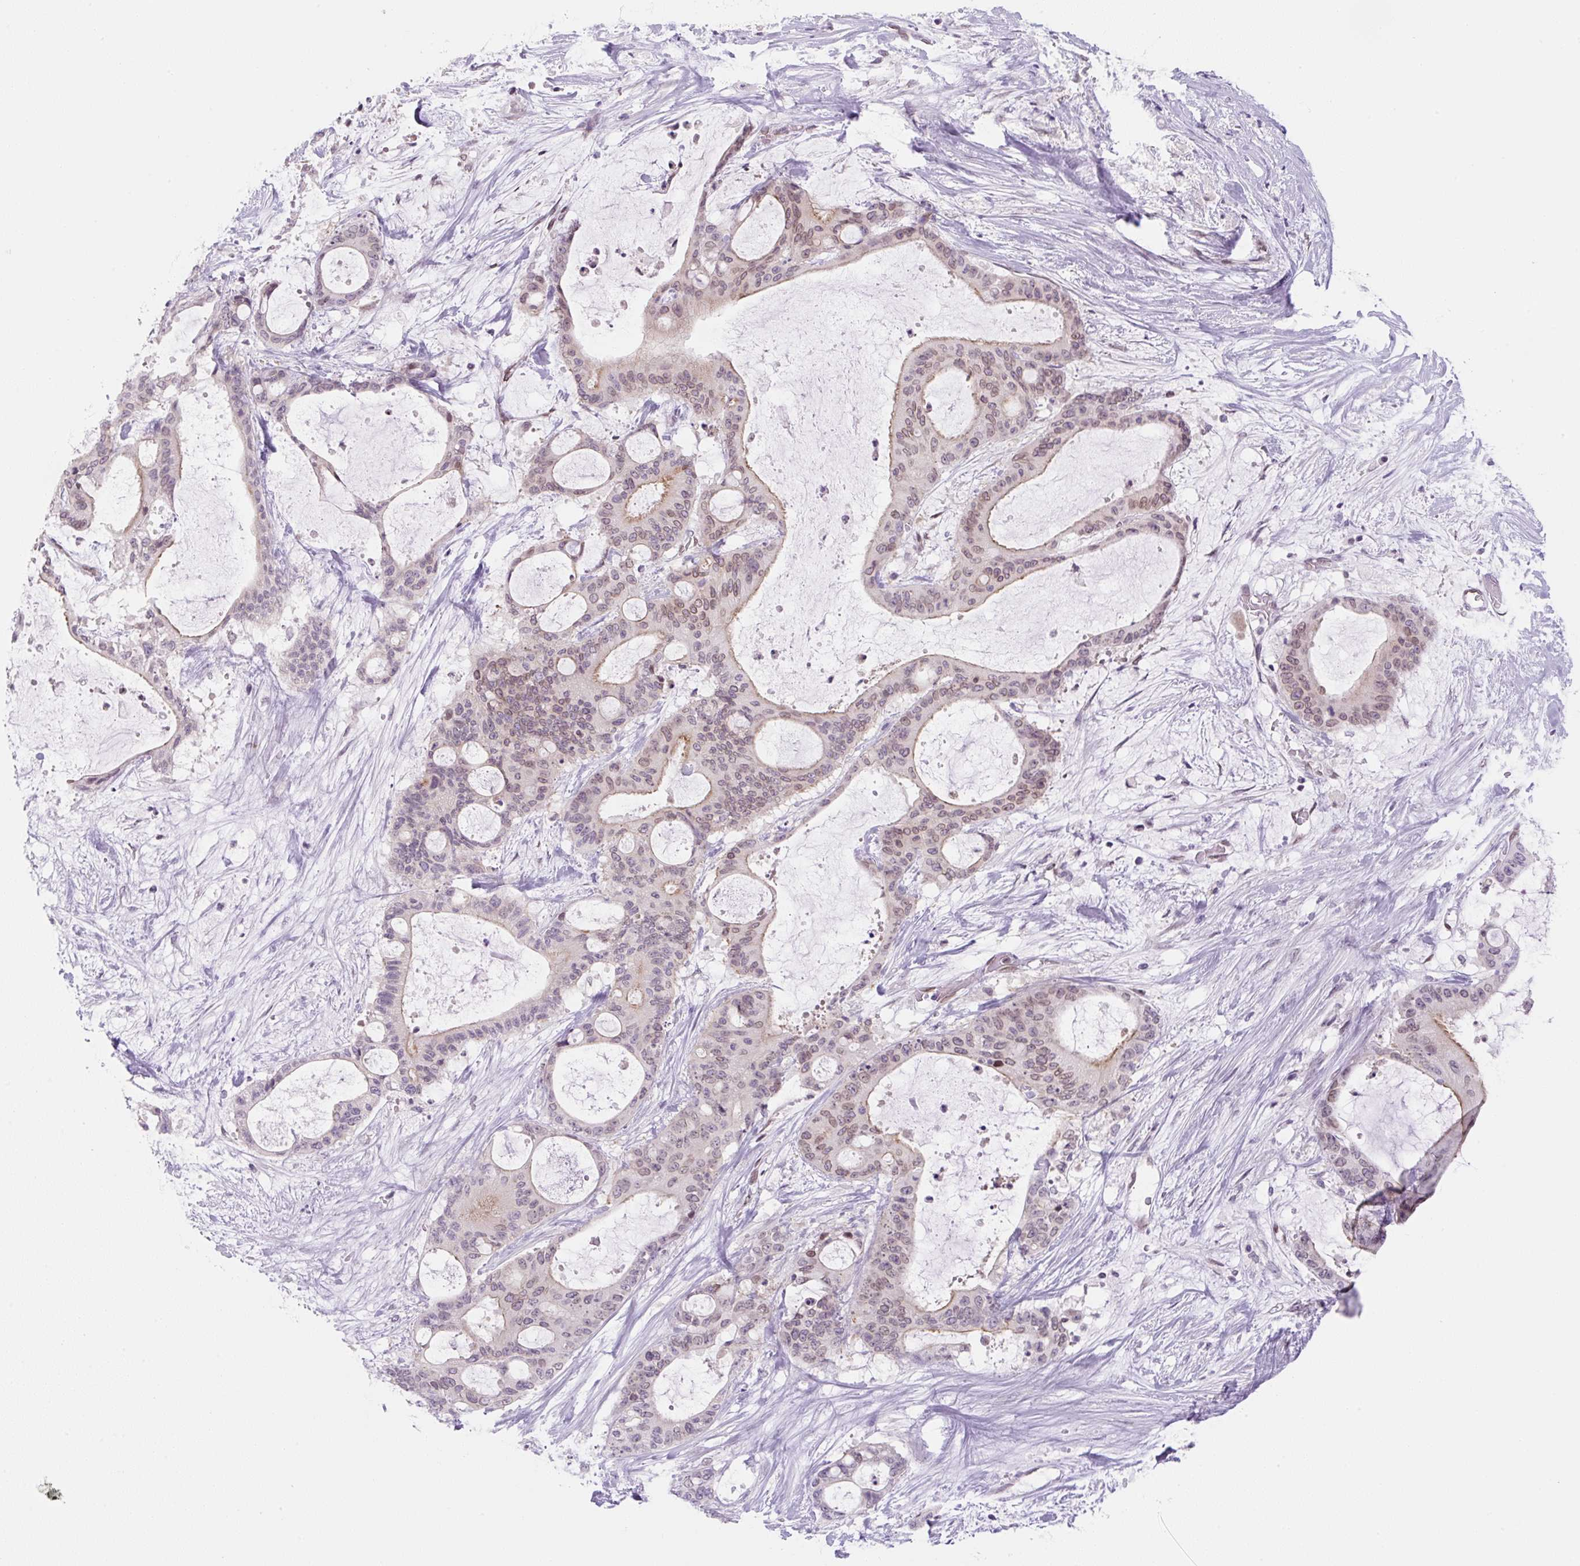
{"staining": {"intensity": "weak", "quantity": "25%-75%", "location": "cytoplasmic/membranous,nuclear"}, "tissue": "liver cancer", "cell_type": "Tumor cells", "image_type": "cancer", "snomed": [{"axis": "morphology", "description": "Normal tissue, NOS"}, {"axis": "morphology", "description": "Cholangiocarcinoma"}, {"axis": "topography", "description": "Liver"}, {"axis": "topography", "description": "Peripheral nerve tissue"}], "caption": "This photomicrograph exhibits IHC staining of human liver cholangiocarcinoma, with low weak cytoplasmic/membranous and nuclear positivity in approximately 25%-75% of tumor cells.", "gene": "SYNE3", "patient": {"sex": "female", "age": 73}}